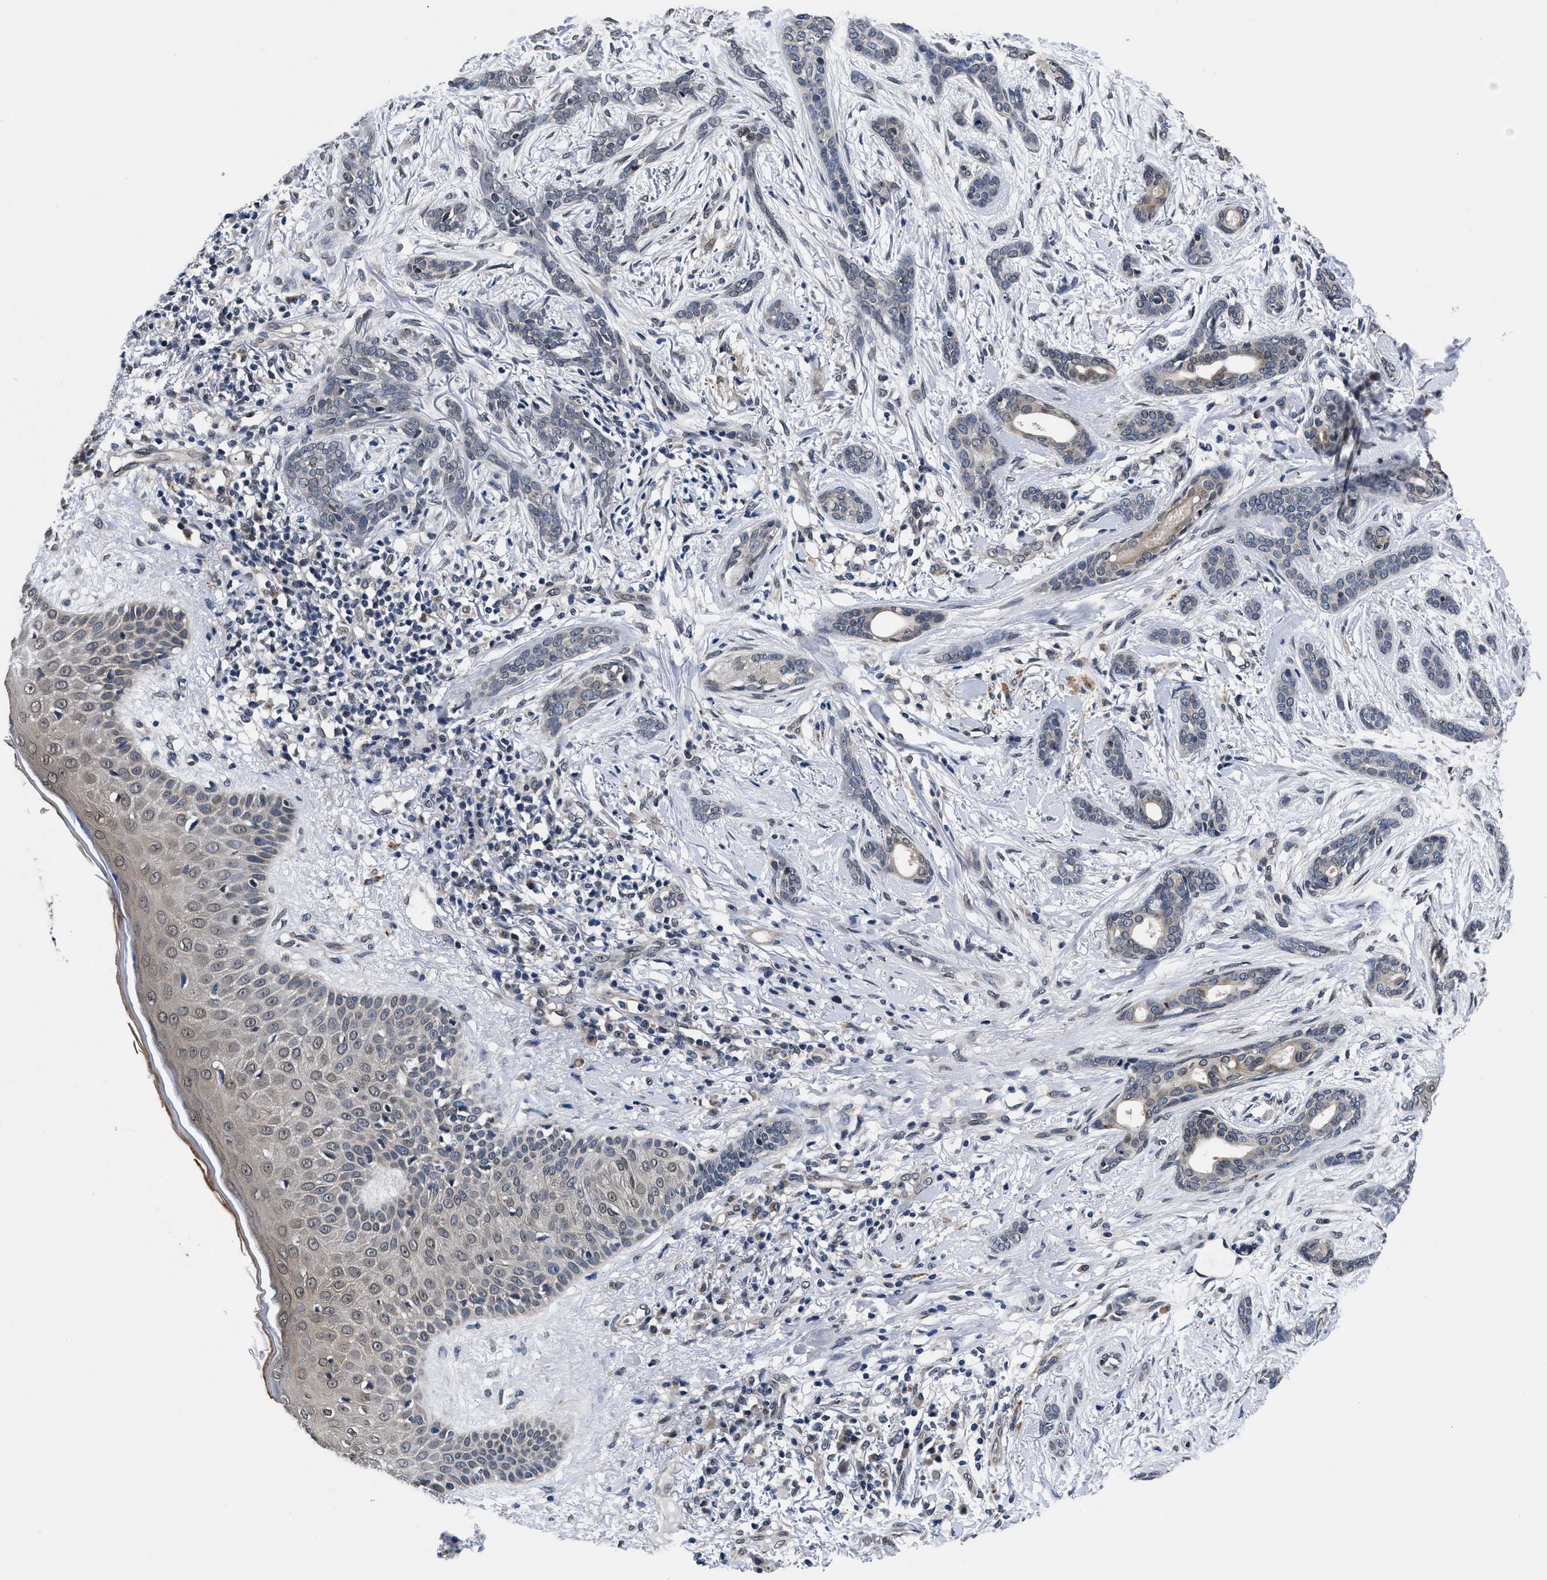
{"staining": {"intensity": "negative", "quantity": "none", "location": "none"}, "tissue": "skin cancer", "cell_type": "Tumor cells", "image_type": "cancer", "snomed": [{"axis": "morphology", "description": "Basal cell carcinoma"}, {"axis": "morphology", "description": "Adnexal tumor, benign"}, {"axis": "topography", "description": "Skin"}], "caption": "Tumor cells show no significant protein positivity in benign adnexal tumor (skin).", "gene": "SNX10", "patient": {"sex": "female", "age": 42}}